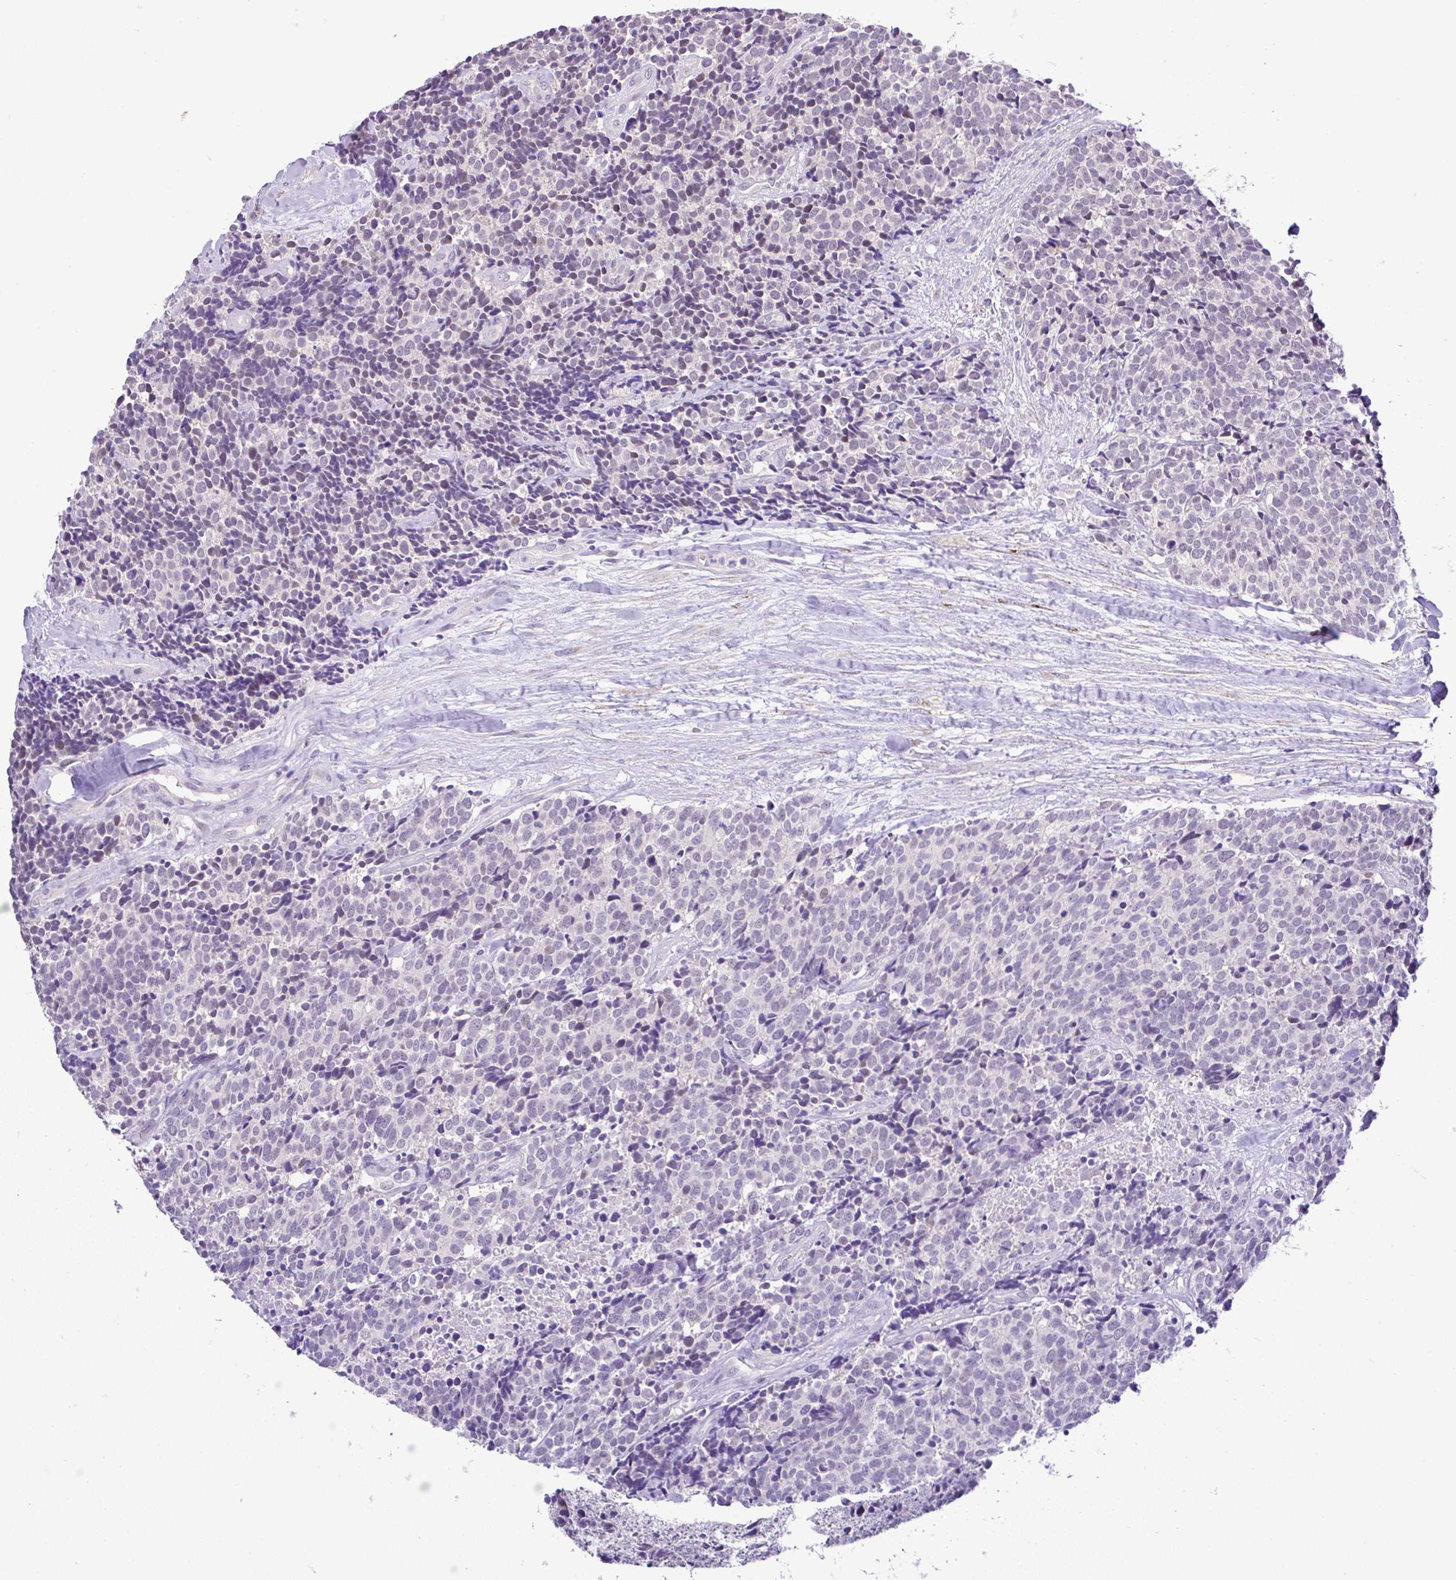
{"staining": {"intensity": "negative", "quantity": "none", "location": "none"}, "tissue": "carcinoid", "cell_type": "Tumor cells", "image_type": "cancer", "snomed": [{"axis": "morphology", "description": "Carcinoid, malignant, NOS"}, {"axis": "topography", "description": "Skin"}], "caption": "Tumor cells are negative for protein expression in human carcinoid (malignant).", "gene": "CTU1", "patient": {"sex": "female", "age": 79}}